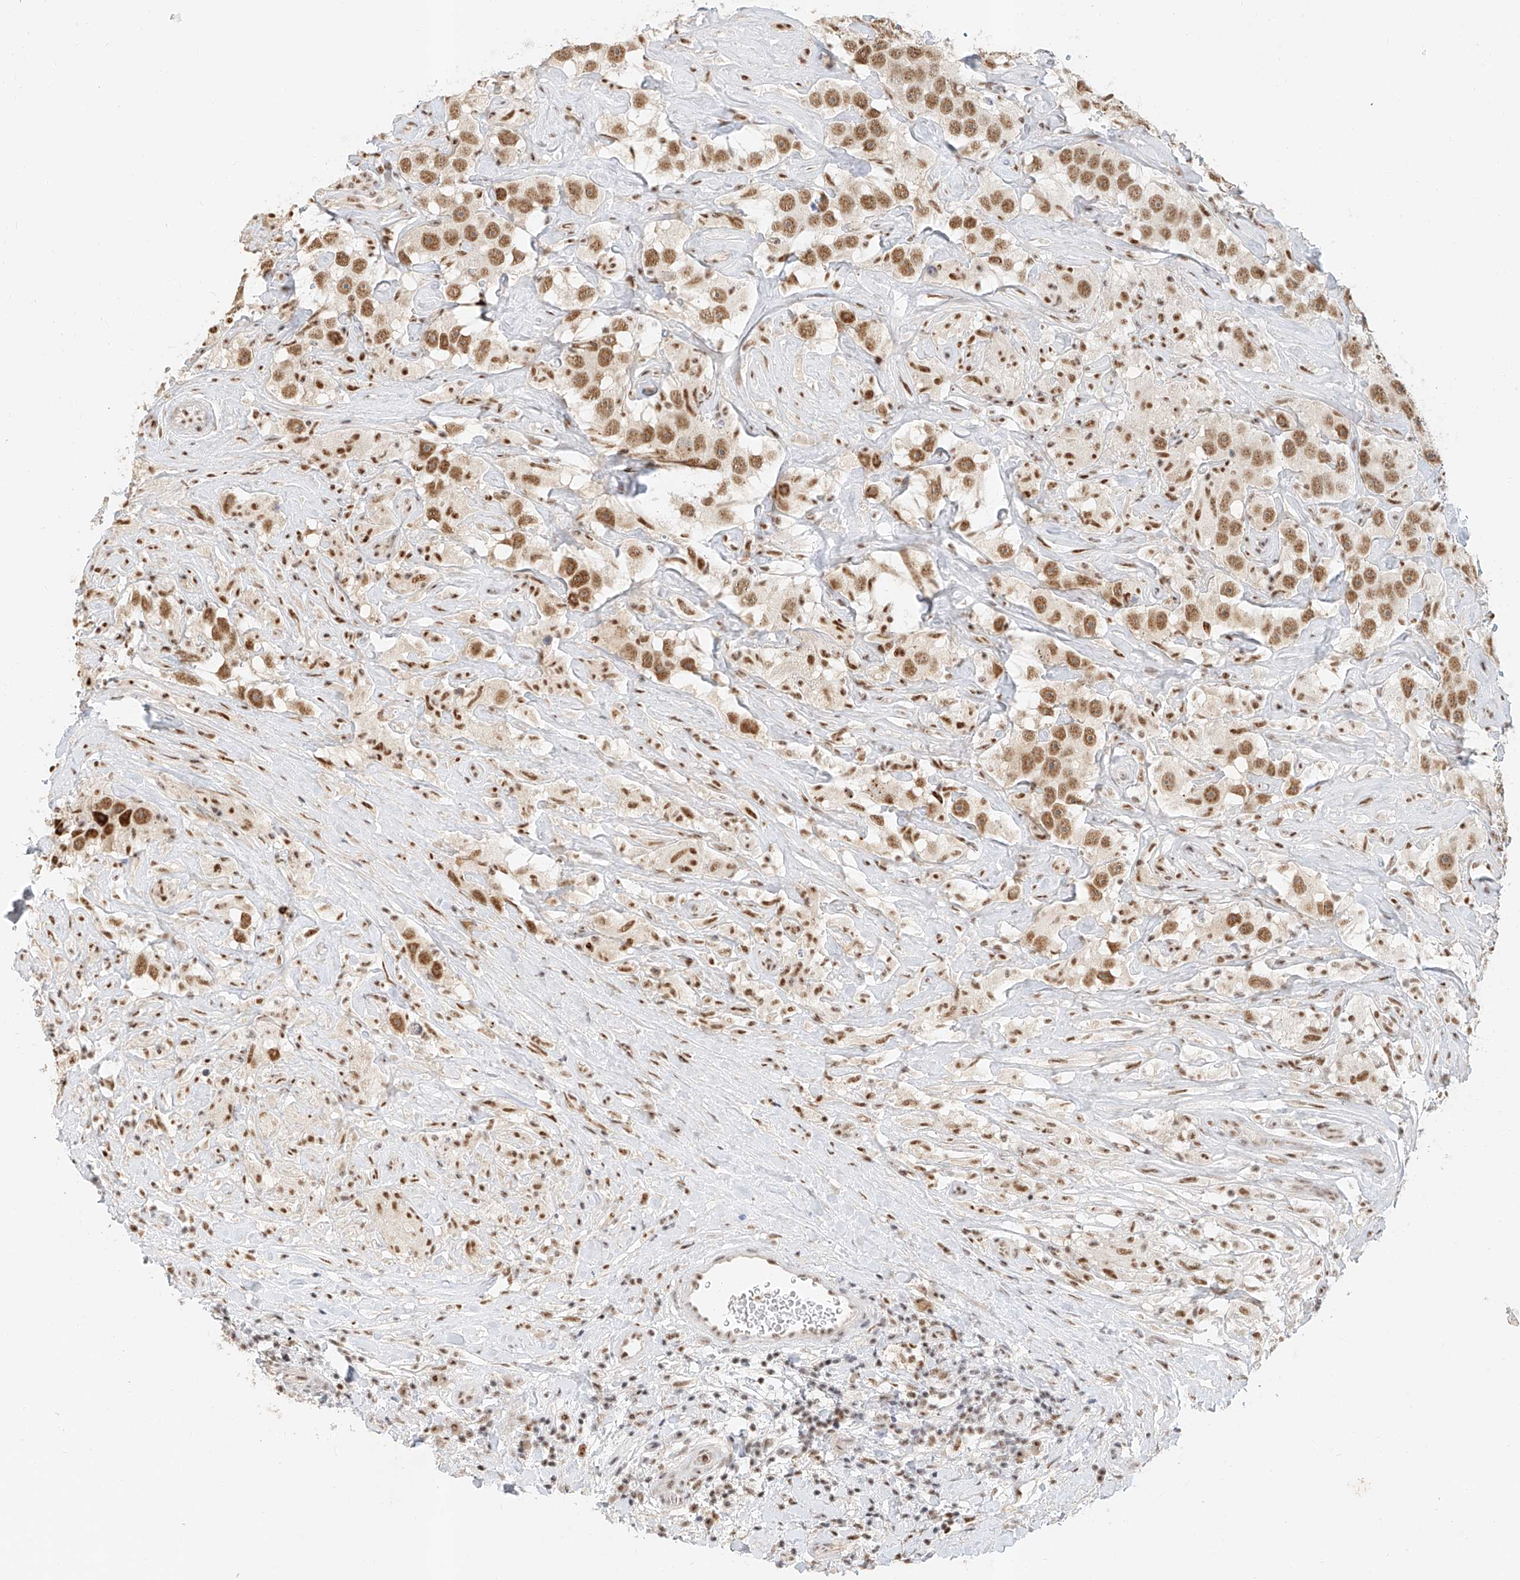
{"staining": {"intensity": "moderate", "quantity": ">75%", "location": "nuclear"}, "tissue": "testis cancer", "cell_type": "Tumor cells", "image_type": "cancer", "snomed": [{"axis": "morphology", "description": "Seminoma, NOS"}, {"axis": "topography", "description": "Testis"}], "caption": "This histopathology image reveals IHC staining of human testis cancer, with medium moderate nuclear staining in approximately >75% of tumor cells.", "gene": "CXorf58", "patient": {"sex": "male", "age": 49}}